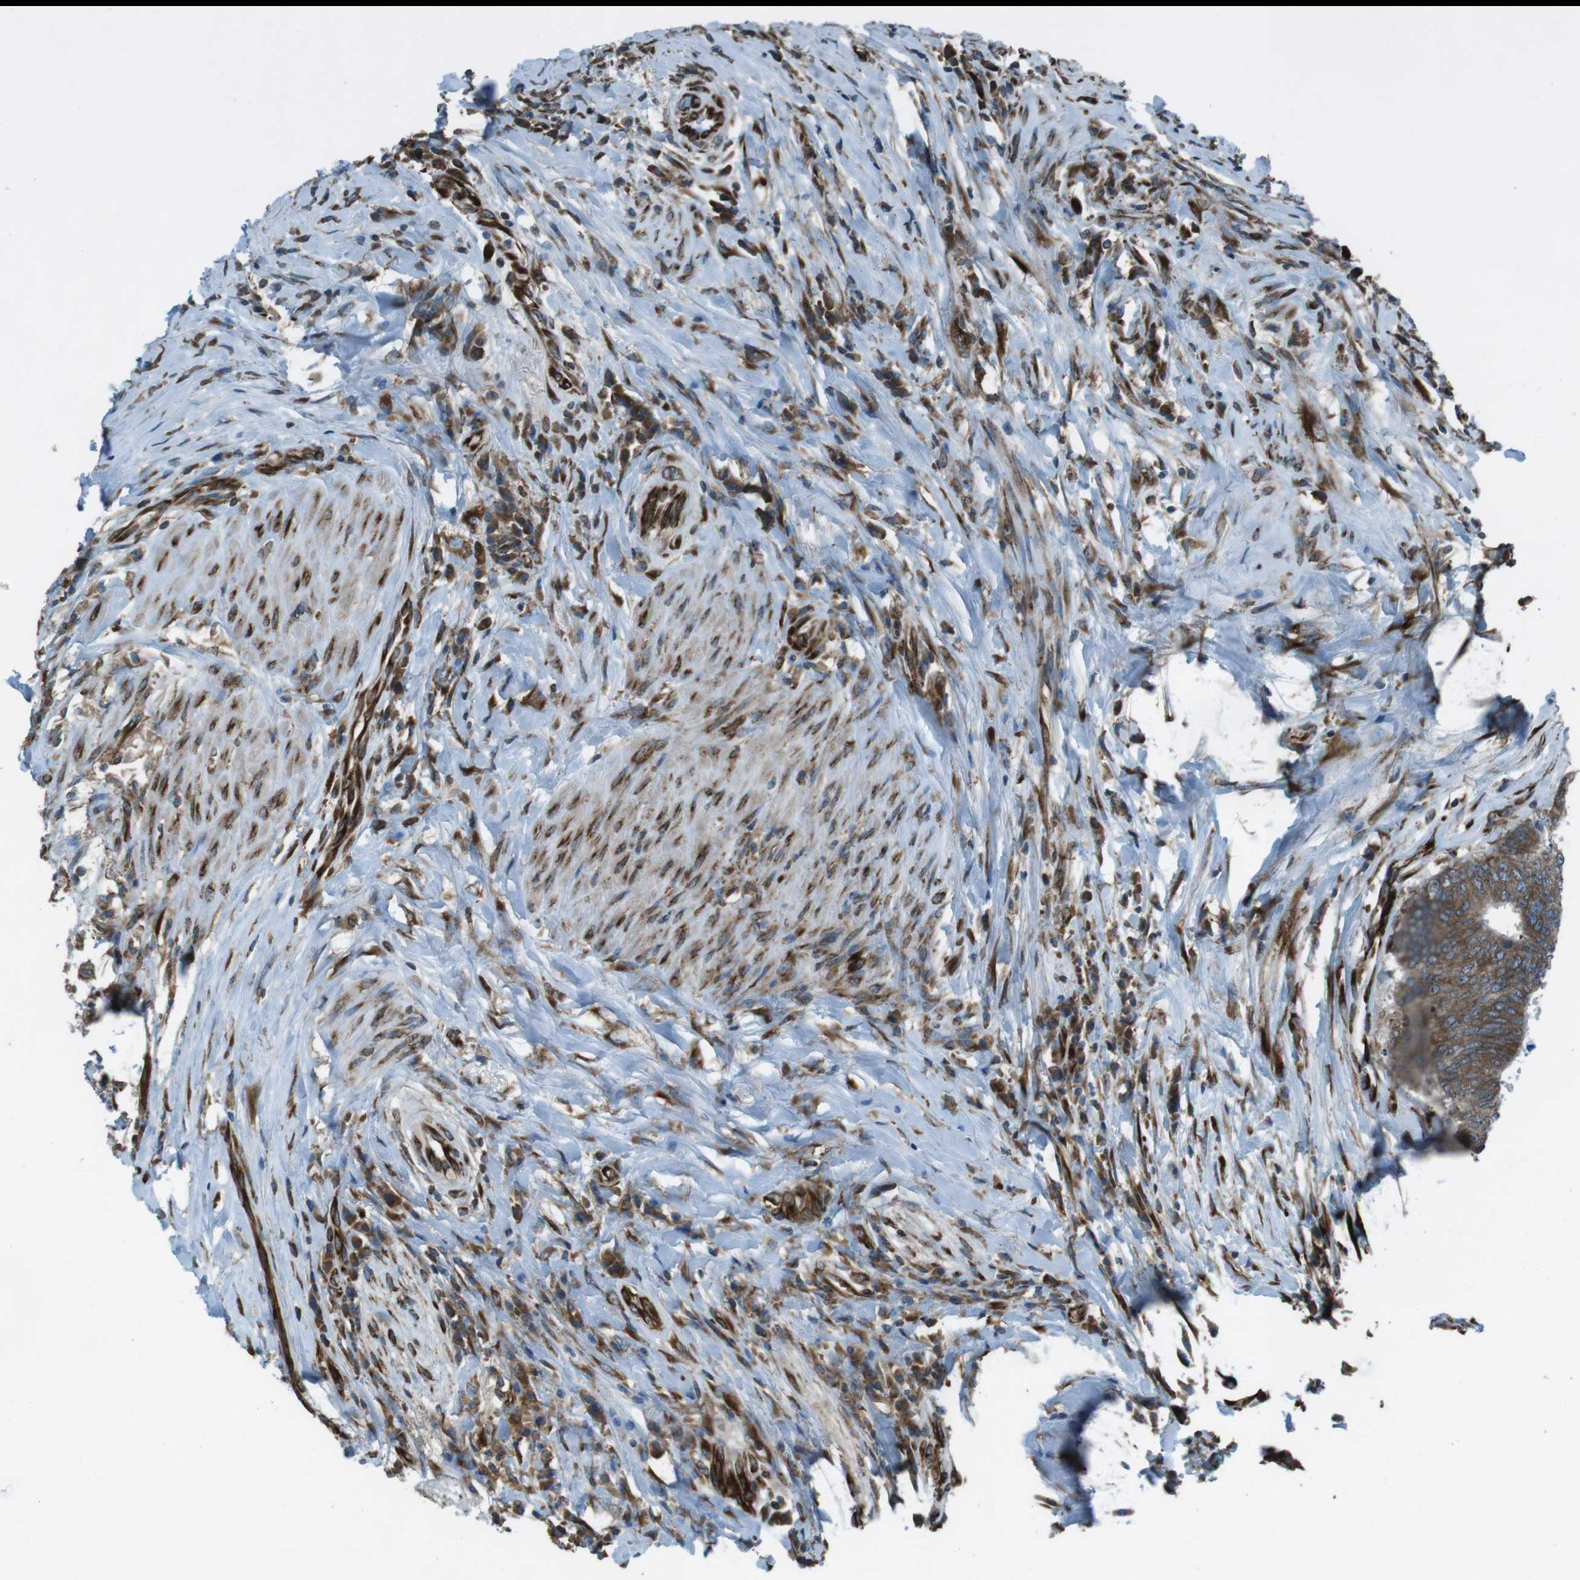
{"staining": {"intensity": "strong", "quantity": ">75%", "location": "cytoplasmic/membranous"}, "tissue": "colorectal cancer", "cell_type": "Tumor cells", "image_type": "cancer", "snomed": [{"axis": "morphology", "description": "Adenocarcinoma, NOS"}, {"axis": "topography", "description": "Rectum"}], "caption": "Immunohistochemistry (IHC) (DAB (3,3'-diaminobenzidine)) staining of colorectal cancer (adenocarcinoma) exhibits strong cytoplasmic/membranous protein staining in approximately >75% of tumor cells.", "gene": "KTN1", "patient": {"sex": "male", "age": 72}}